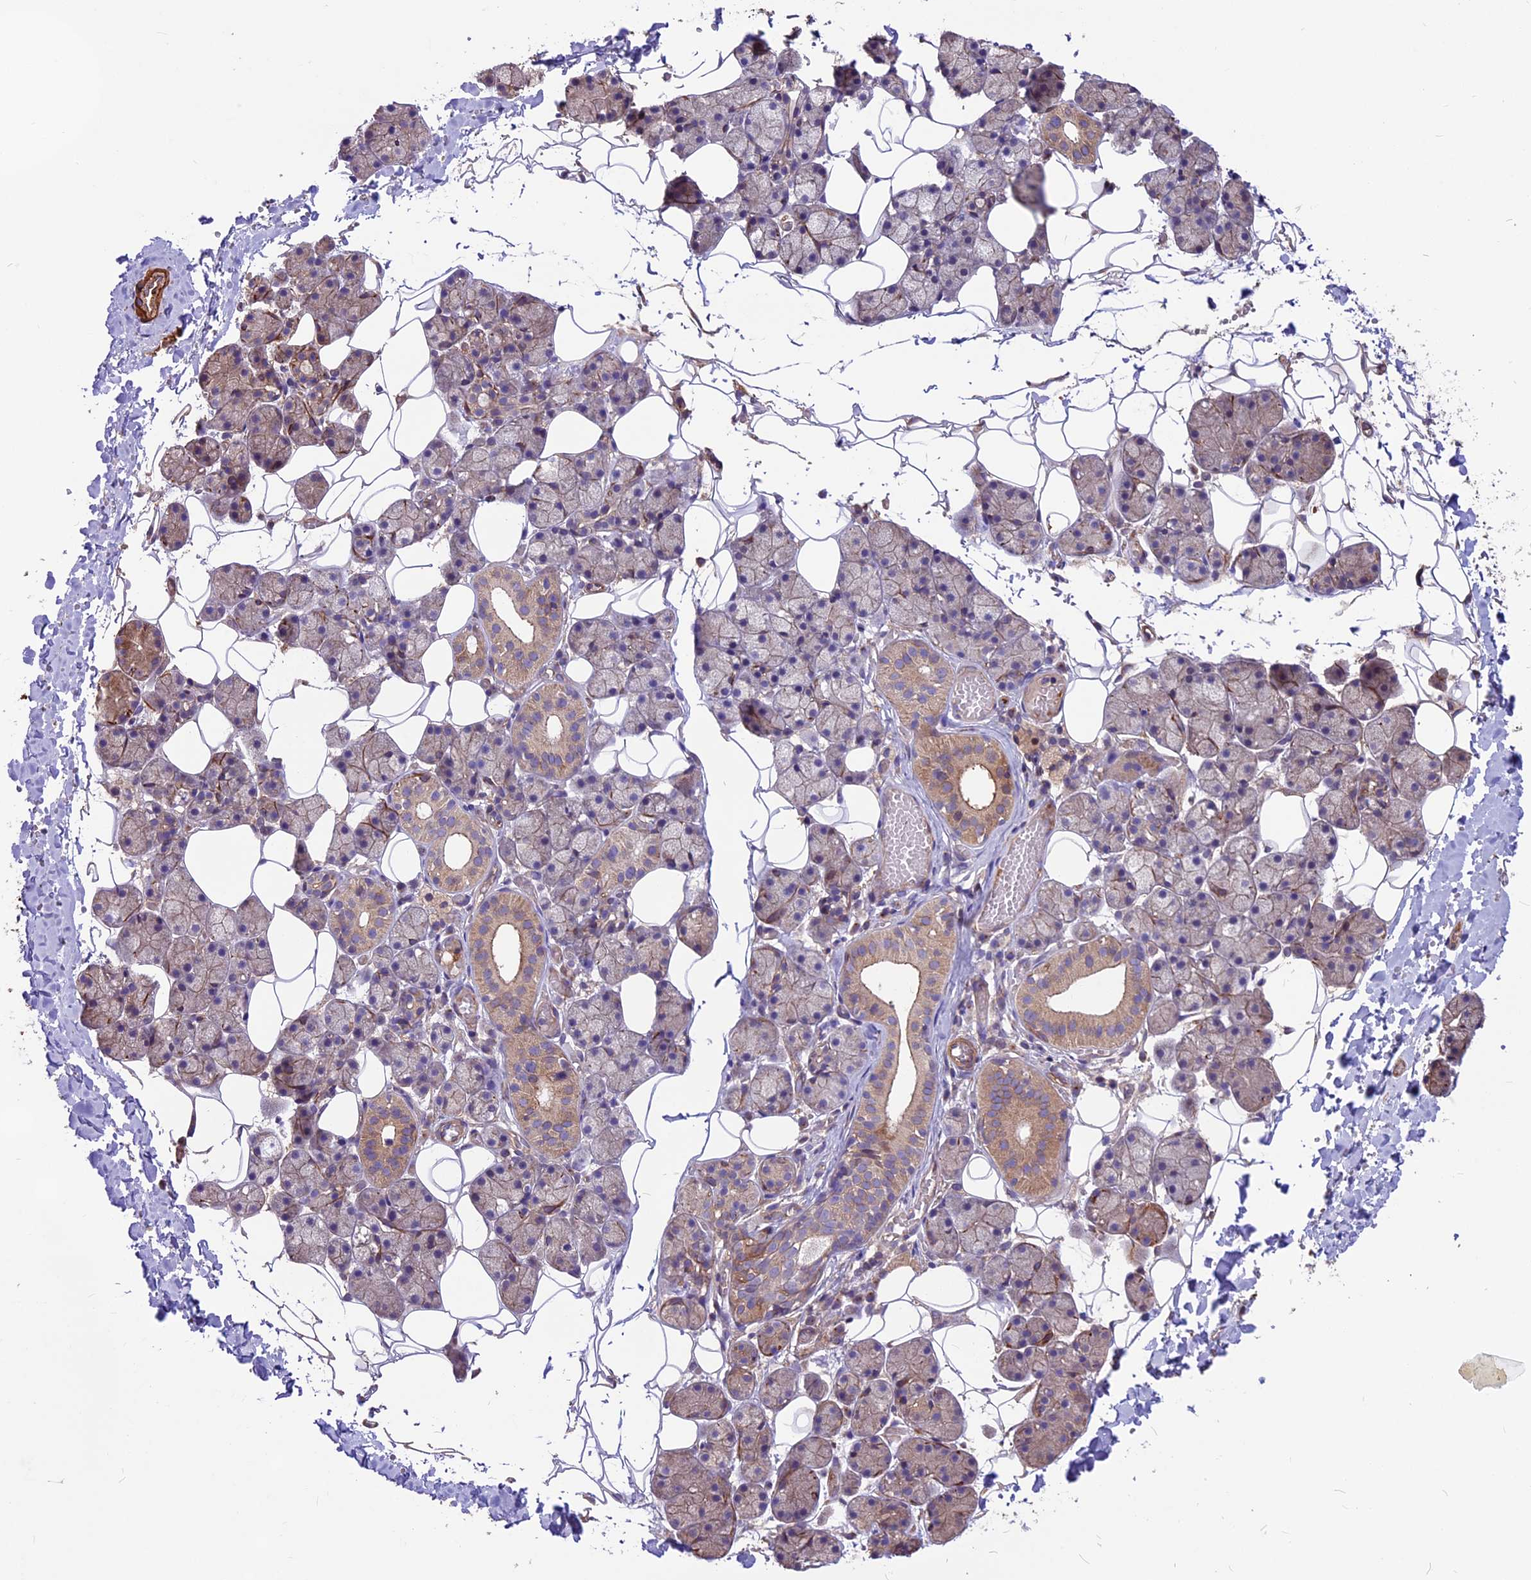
{"staining": {"intensity": "moderate", "quantity": "25%-75%", "location": "cytoplasmic/membranous"}, "tissue": "salivary gland", "cell_type": "Glandular cells", "image_type": "normal", "snomed": [{"axis": "morphology", "description": "Normal tissue, NOS"}, {"axis": "topography", "description": "Salivary gland"}], "caption": "IHC photomicrograph of normal human salivary gland stained for a protein (brown), which demonstrates medium levels of moderate cytoplasmic/membranous staining in about 25%-75% of glandular cells.", "gene": "ANO3", "patient": {"sex": "female", "age": 33}}